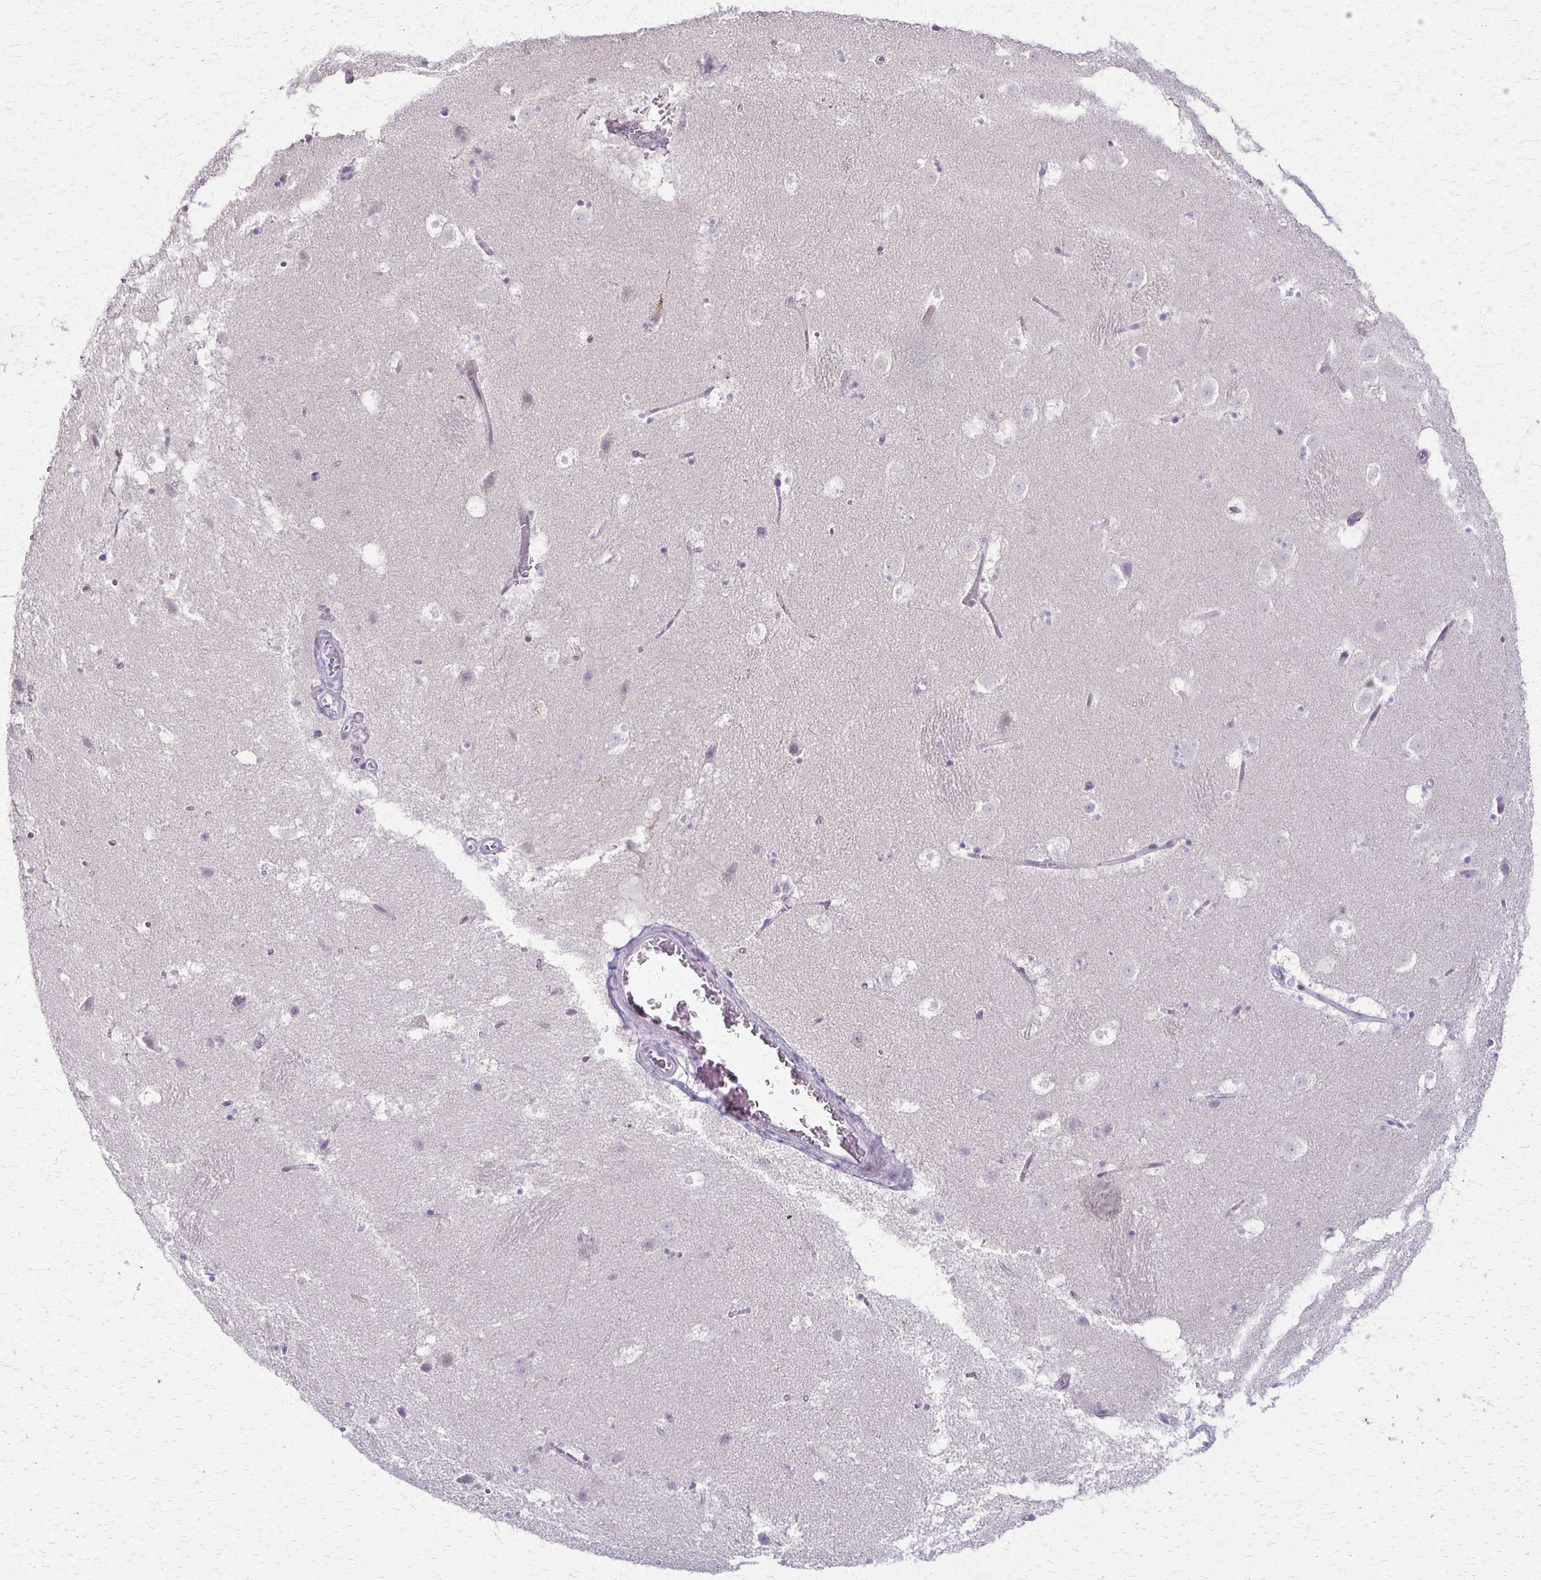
{"staining": {"intensity": "negative", "quantity": "none", "location": "none"}, "tissue": "caudate", "cell_type": "Glial cells", "image_type": "normal", "snomed": [{"axis": "morphology", "description": "Normal tissue, NOS"}, {"axis": "topography", "description": "Lateral ventricle wall"}], "caption": "A micrograph of caudate stained for a protein reveals no brown staining in glial cells.", "gene": "SLC35E2B", "patient": {"sex": "male", "age": 37}}